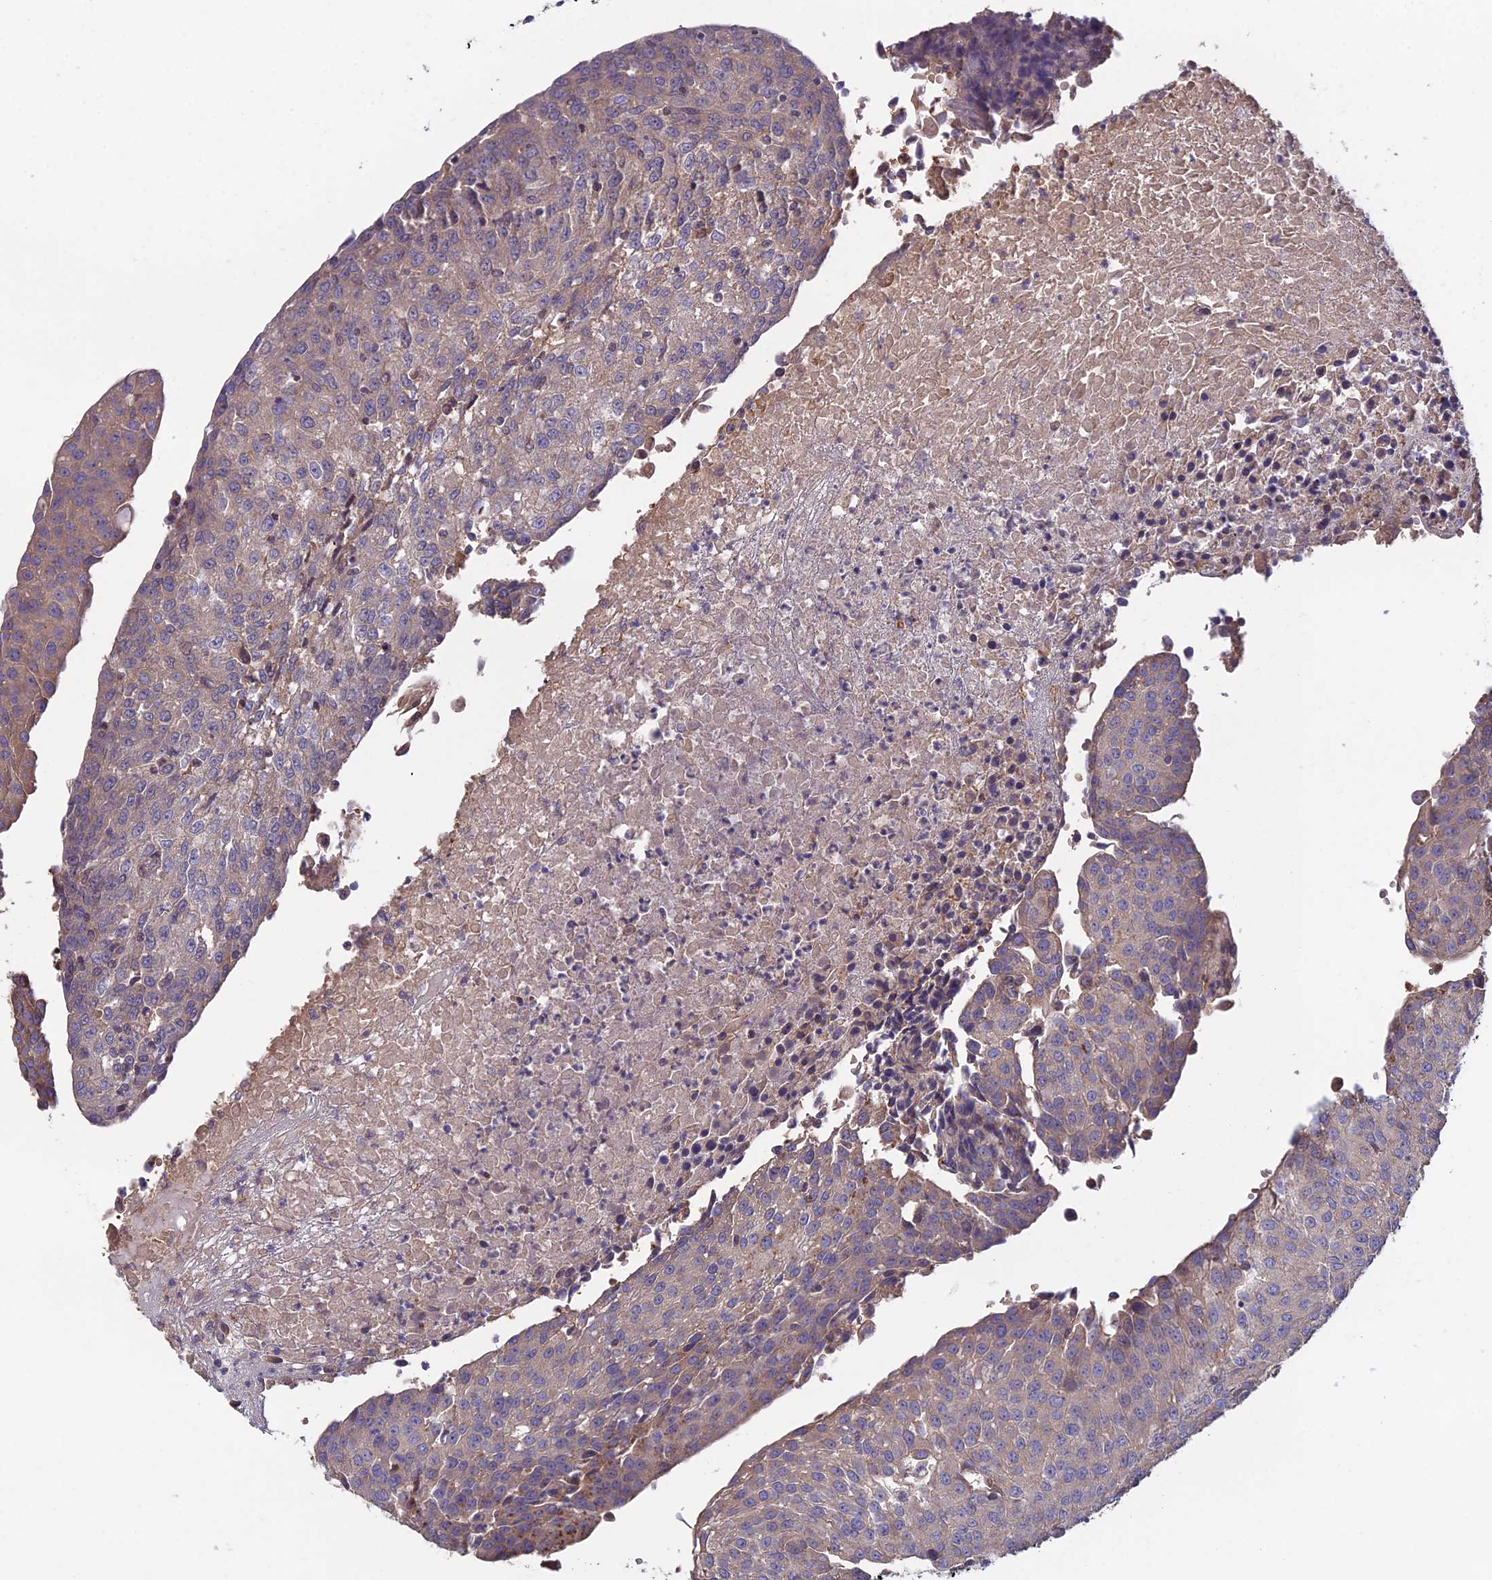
{"staining": {"intensity": "weak", "quantity": "<25%", "location": "cytoplasmic/membranous"}, "tissue": "urothelial cancer", "cell_type": "Tumor cells", "image_type": "cancer", "snomed": [{"axis": "morphology", "description": "Urothelial carcinoma, High grade"}, {"axis": "topography", "description": "Urinary bladder"}], "caption": "High power microscopy image of an immunohistochemistry (IHC) photomicrograph of urothelial cancer, revealing no significant staining in tumor cells.", "gene": "GALR2", "patient": {"sex": "female", "age": 85}}